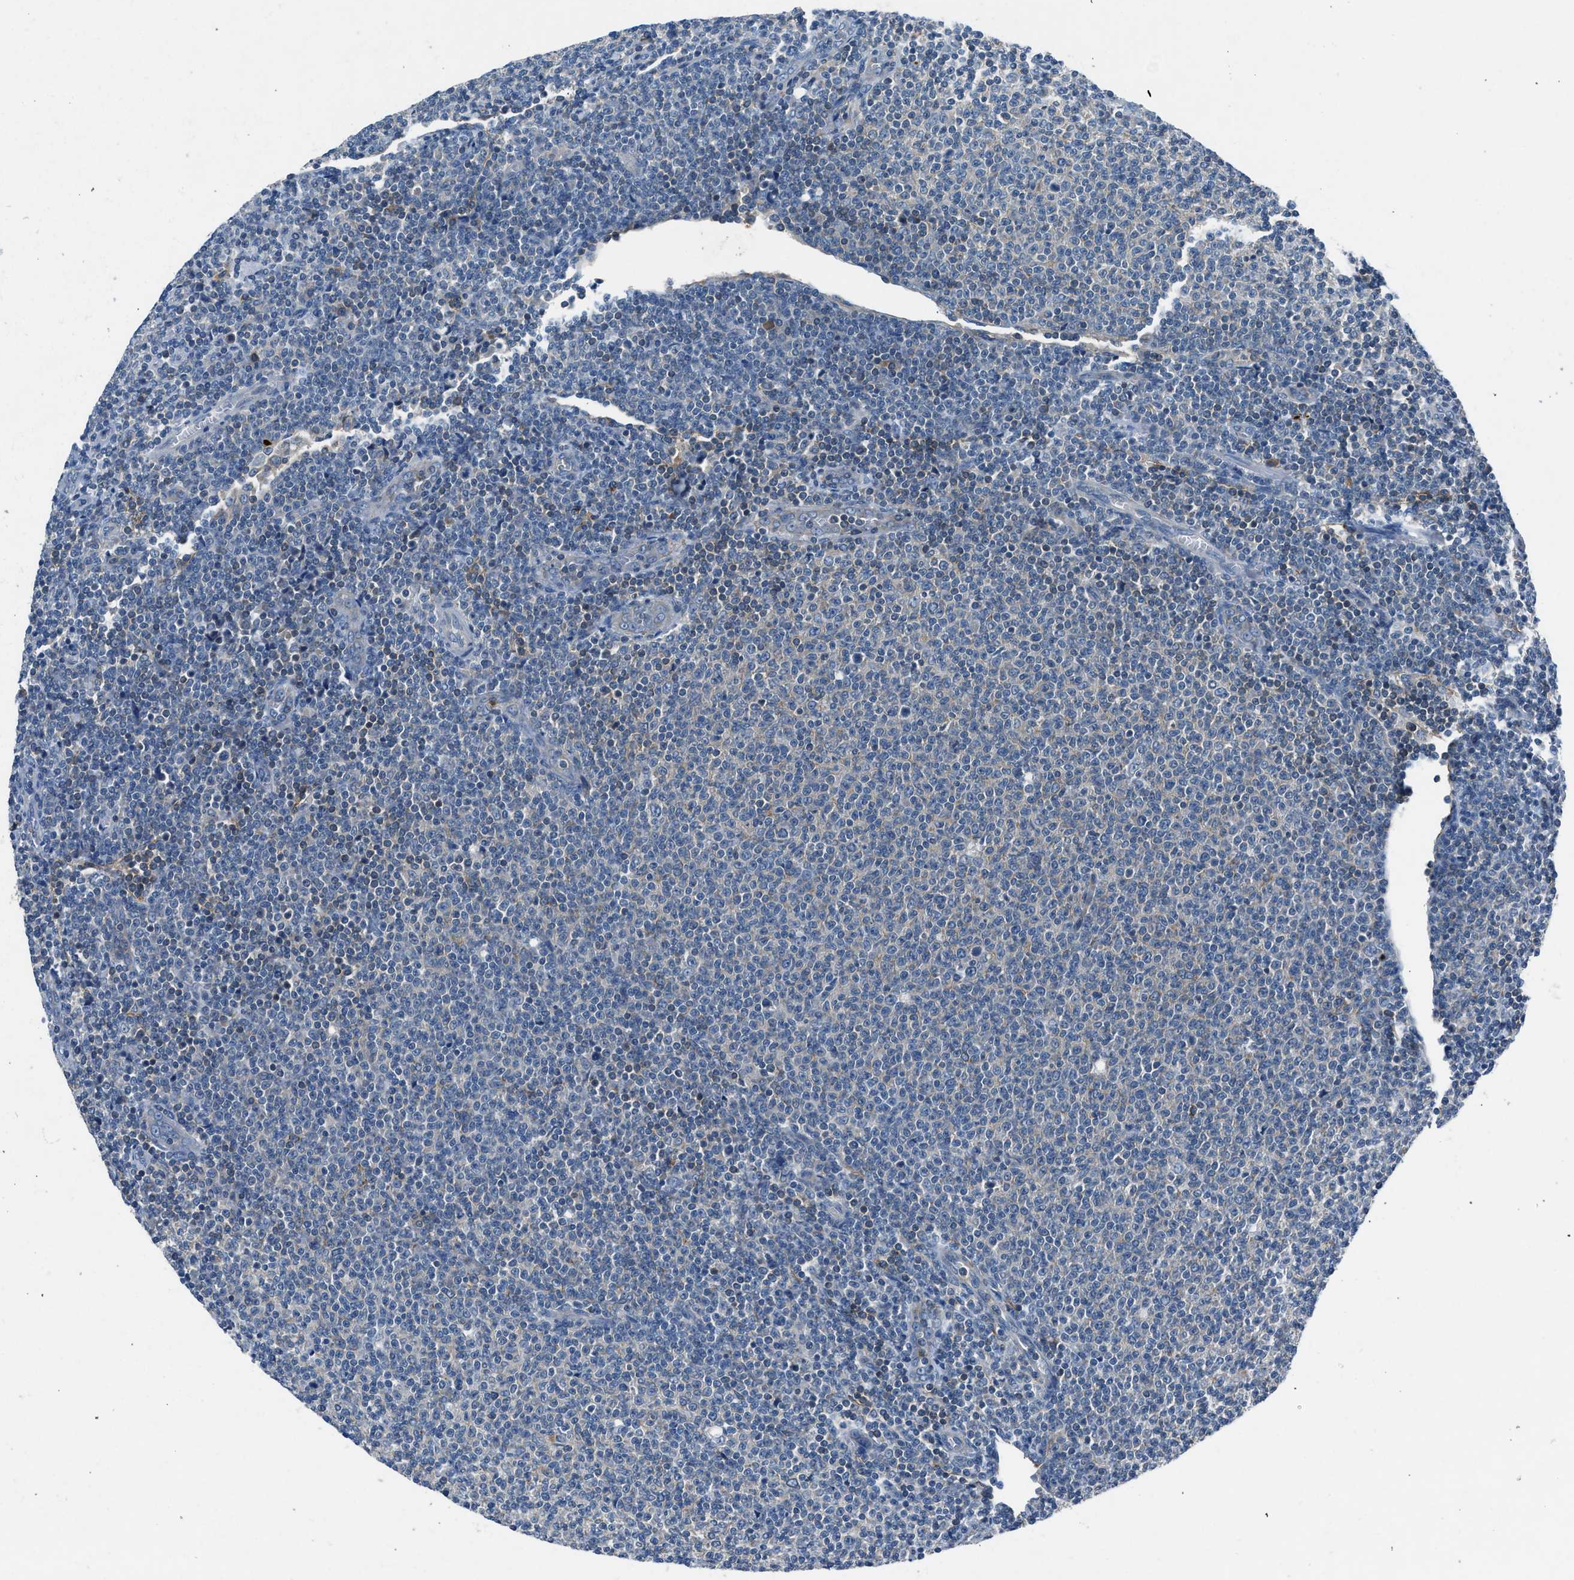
{"staining": {"intensity": "weak", "quantity": "<25%", "location": "cytoplasmic/membranous"}, "tissue": "lymphoma", "cell_type": "Tumor cells", "image_type": "cancer", "snomed": [{"axis": "morphology", "description": "Malignant lymphoma, non-Hodgkin's type, Low grade"}, {"axis": "topography", "description": "Lymph node"}], "caption": "Malignant lymphoma, non-Hodgkin's type (low-grade) stained for a protein using immunohistochemistry (IHC) displays no positivity tumor cells.", "gene": "BMP1", "patient": {"sex": "male", "age": 66}}